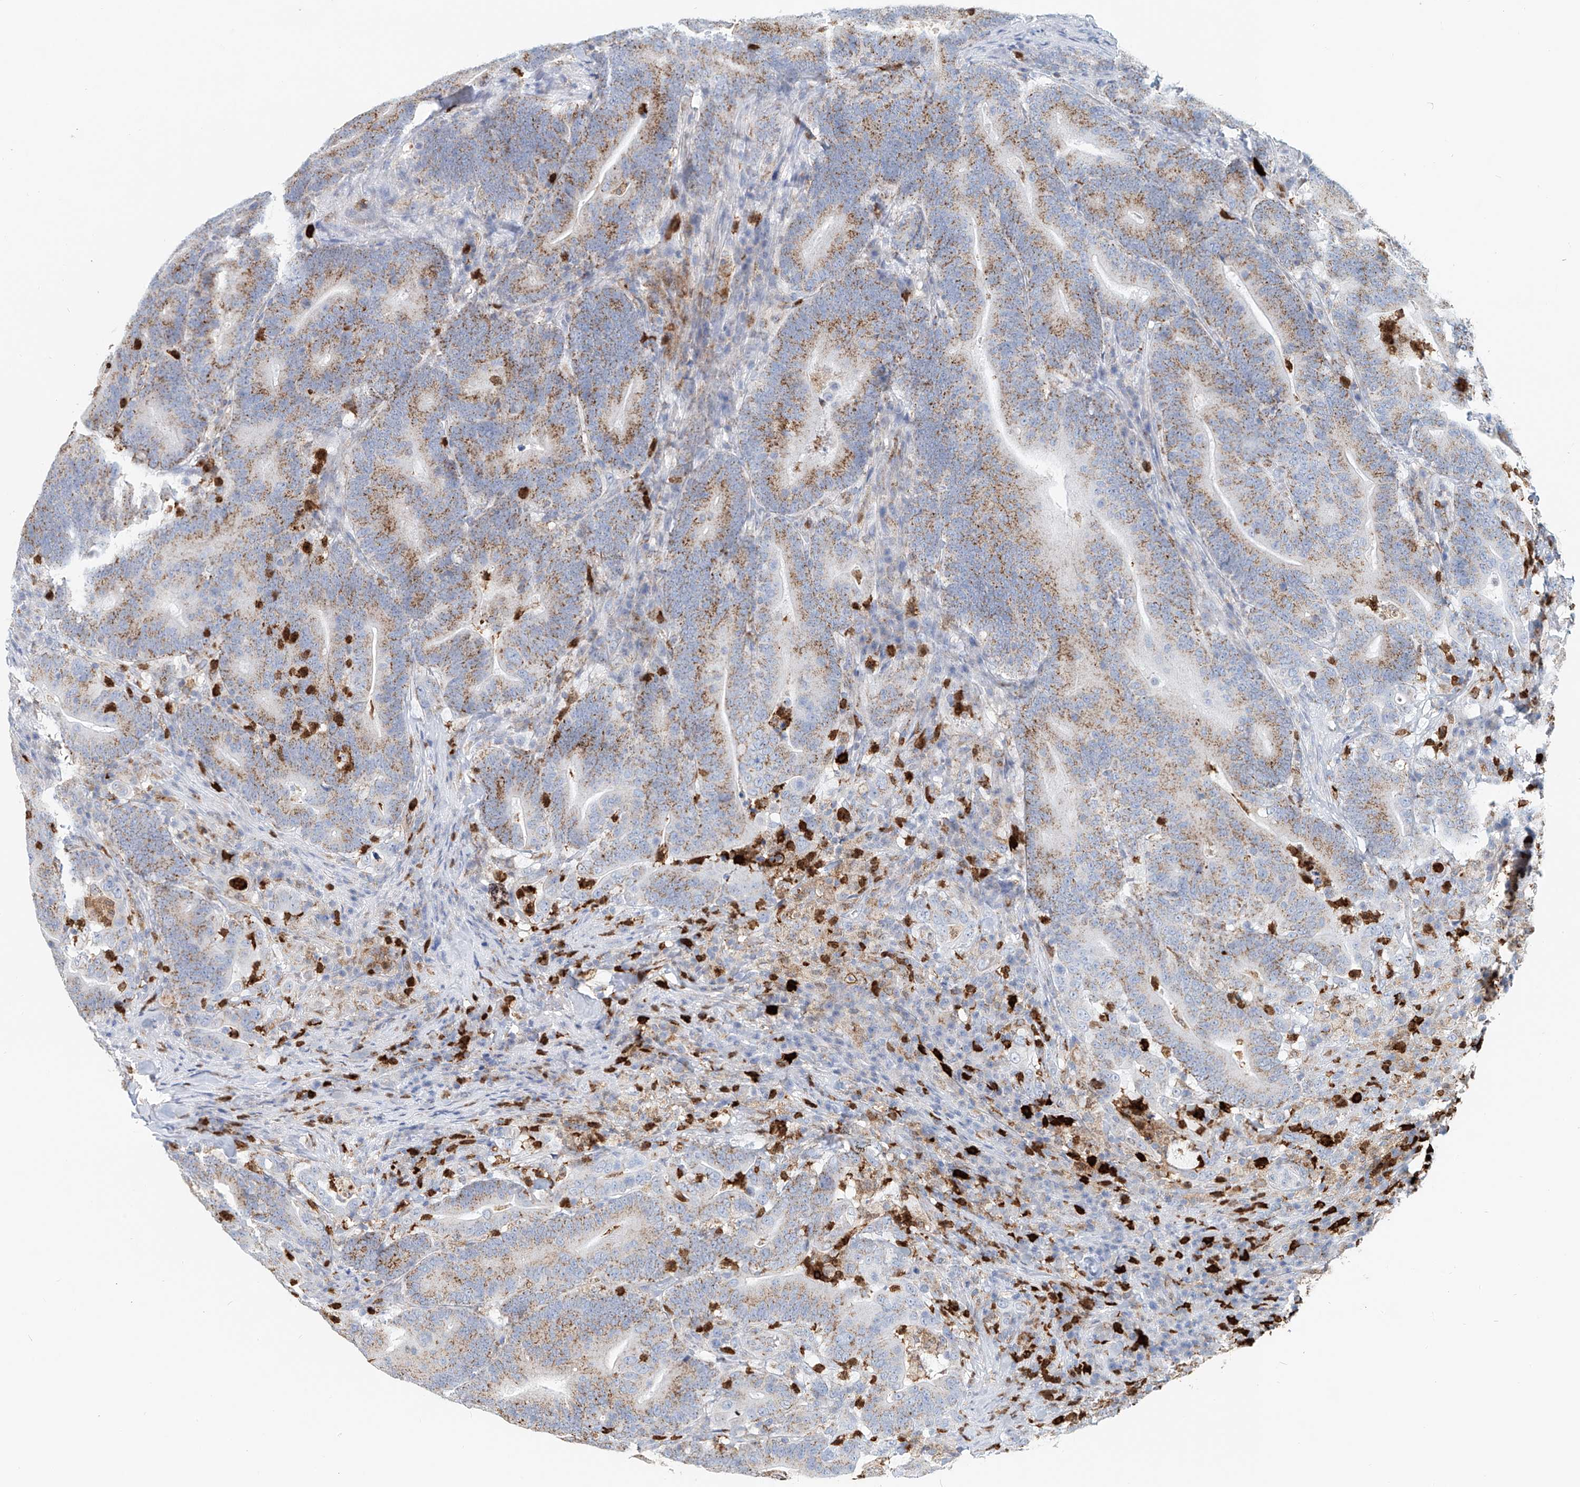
{"staining": {"intensity": "moderate", "quantity": ">75%", "location": "cytoplasmic/membranous"}, "tissue": "colorectal cancer", "cell_type": "Tumor cells", "image_type": "cancer", "snomed": [{"axis": "morphology", "description": "Adenocarcinoma, NOS"}, {"axis": "topography", "description": "Colon"}], "caption": "A medium amount of moderate cytoplasmic/membranous expression is identified in approximately >75% of tumor cells in adenocarcinoma (colorectal) tissue.", "gene": "PTPRA", "patient": {"sex": "female", "age": 66}}